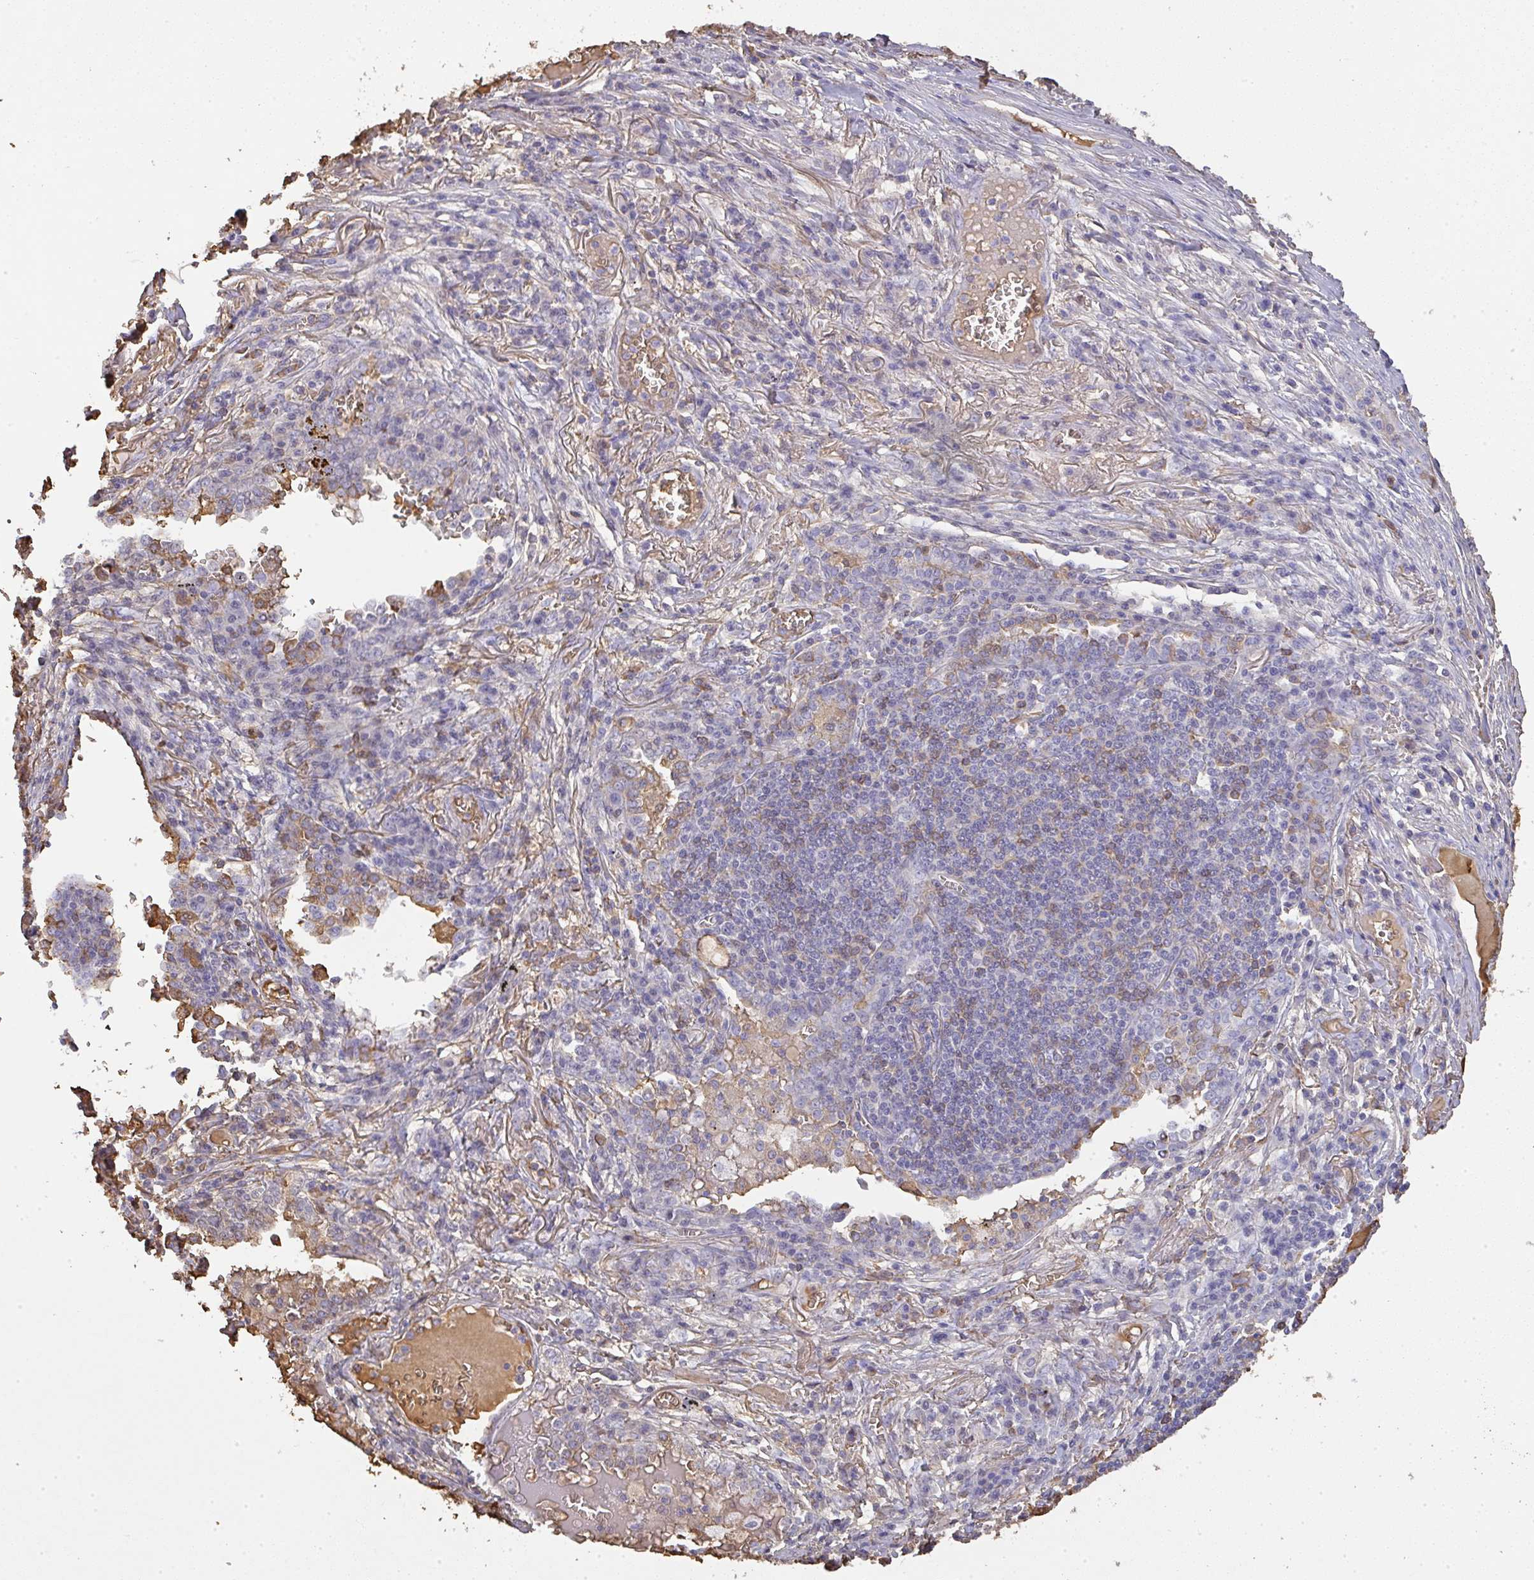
{"staining": {"intensity": "weak", "quantity": "<25%", "location": "cytoplasmic/membranous"}, "tissue": "lung cancer", "cell_type": "Tumor cells", "image_type": "cancer", "snomed": [{"axis": "morphology", "description": "Squamous cell carcinoma, NOS"}, {"axis": "topography", "description": "Lung"}], "caption": "This is a histopathology image of immunohistochemistry (IHC) staining of lung cancer (squamous cell carcinoma), which shows no expression in tumor cells.", "gene": "SMYD5", "patient": {"sex": "male", "age": 76}}